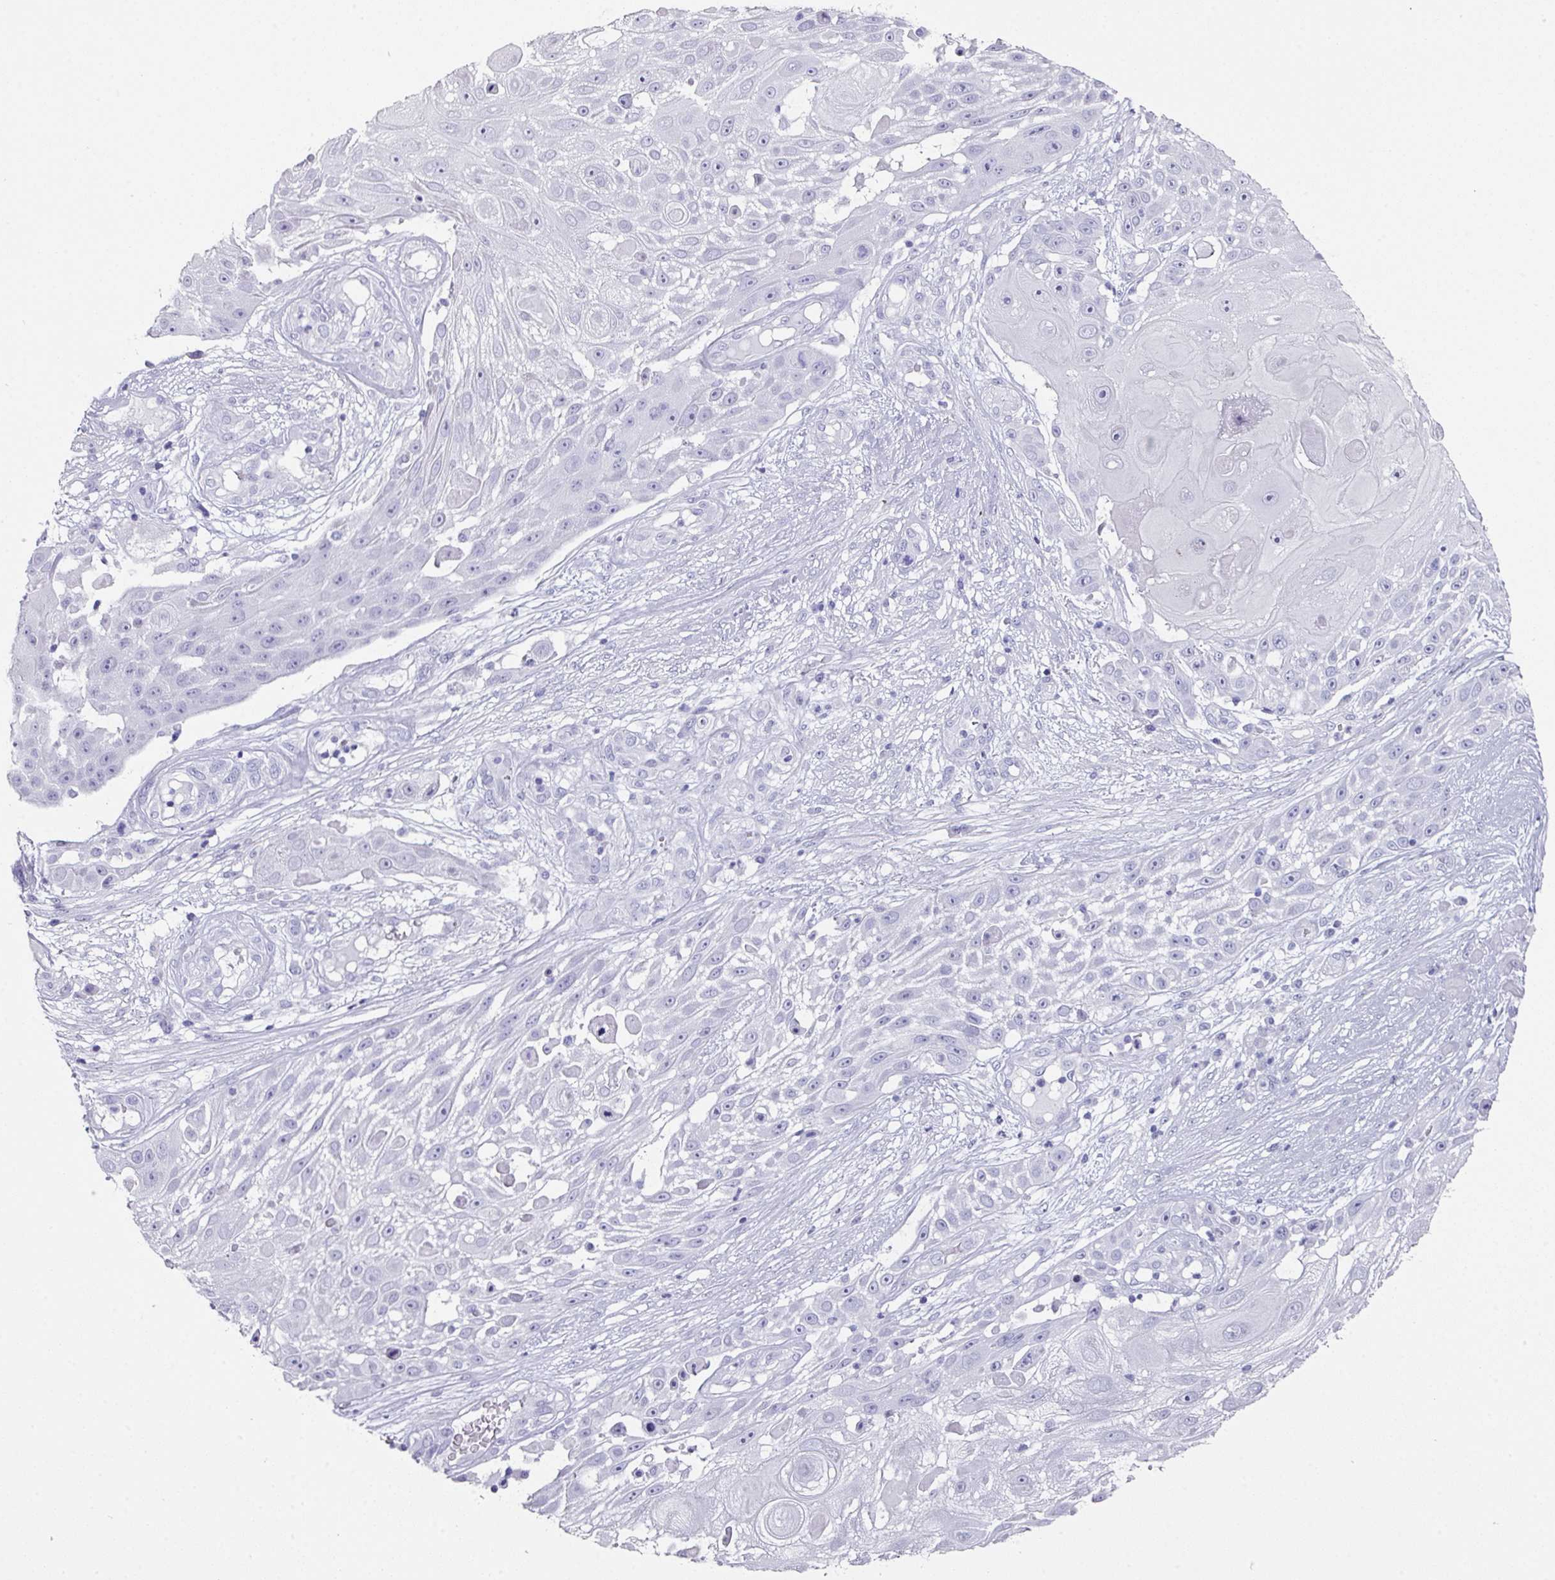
{"staining": {"intensity": "negative", "quantity": "none", "location": "none"}, "tissue": "skin cancer", "cell_type": "Tumor cells", "image_type": "cancer", "snomed": [{"axis": "morphology", "description": "Squamous cell carcinoma, NOS"}, {"axis": "topography", "description": "Skin"}], "caption": "This photomicrograph is of skin cancer stained with immunohistochemistry to label a protein in brown with the nuclei are counter-stained blue. There is no staining in tumor cells.", "gene": "PEX10", "patient": {"sex": "female", "age": 86}}